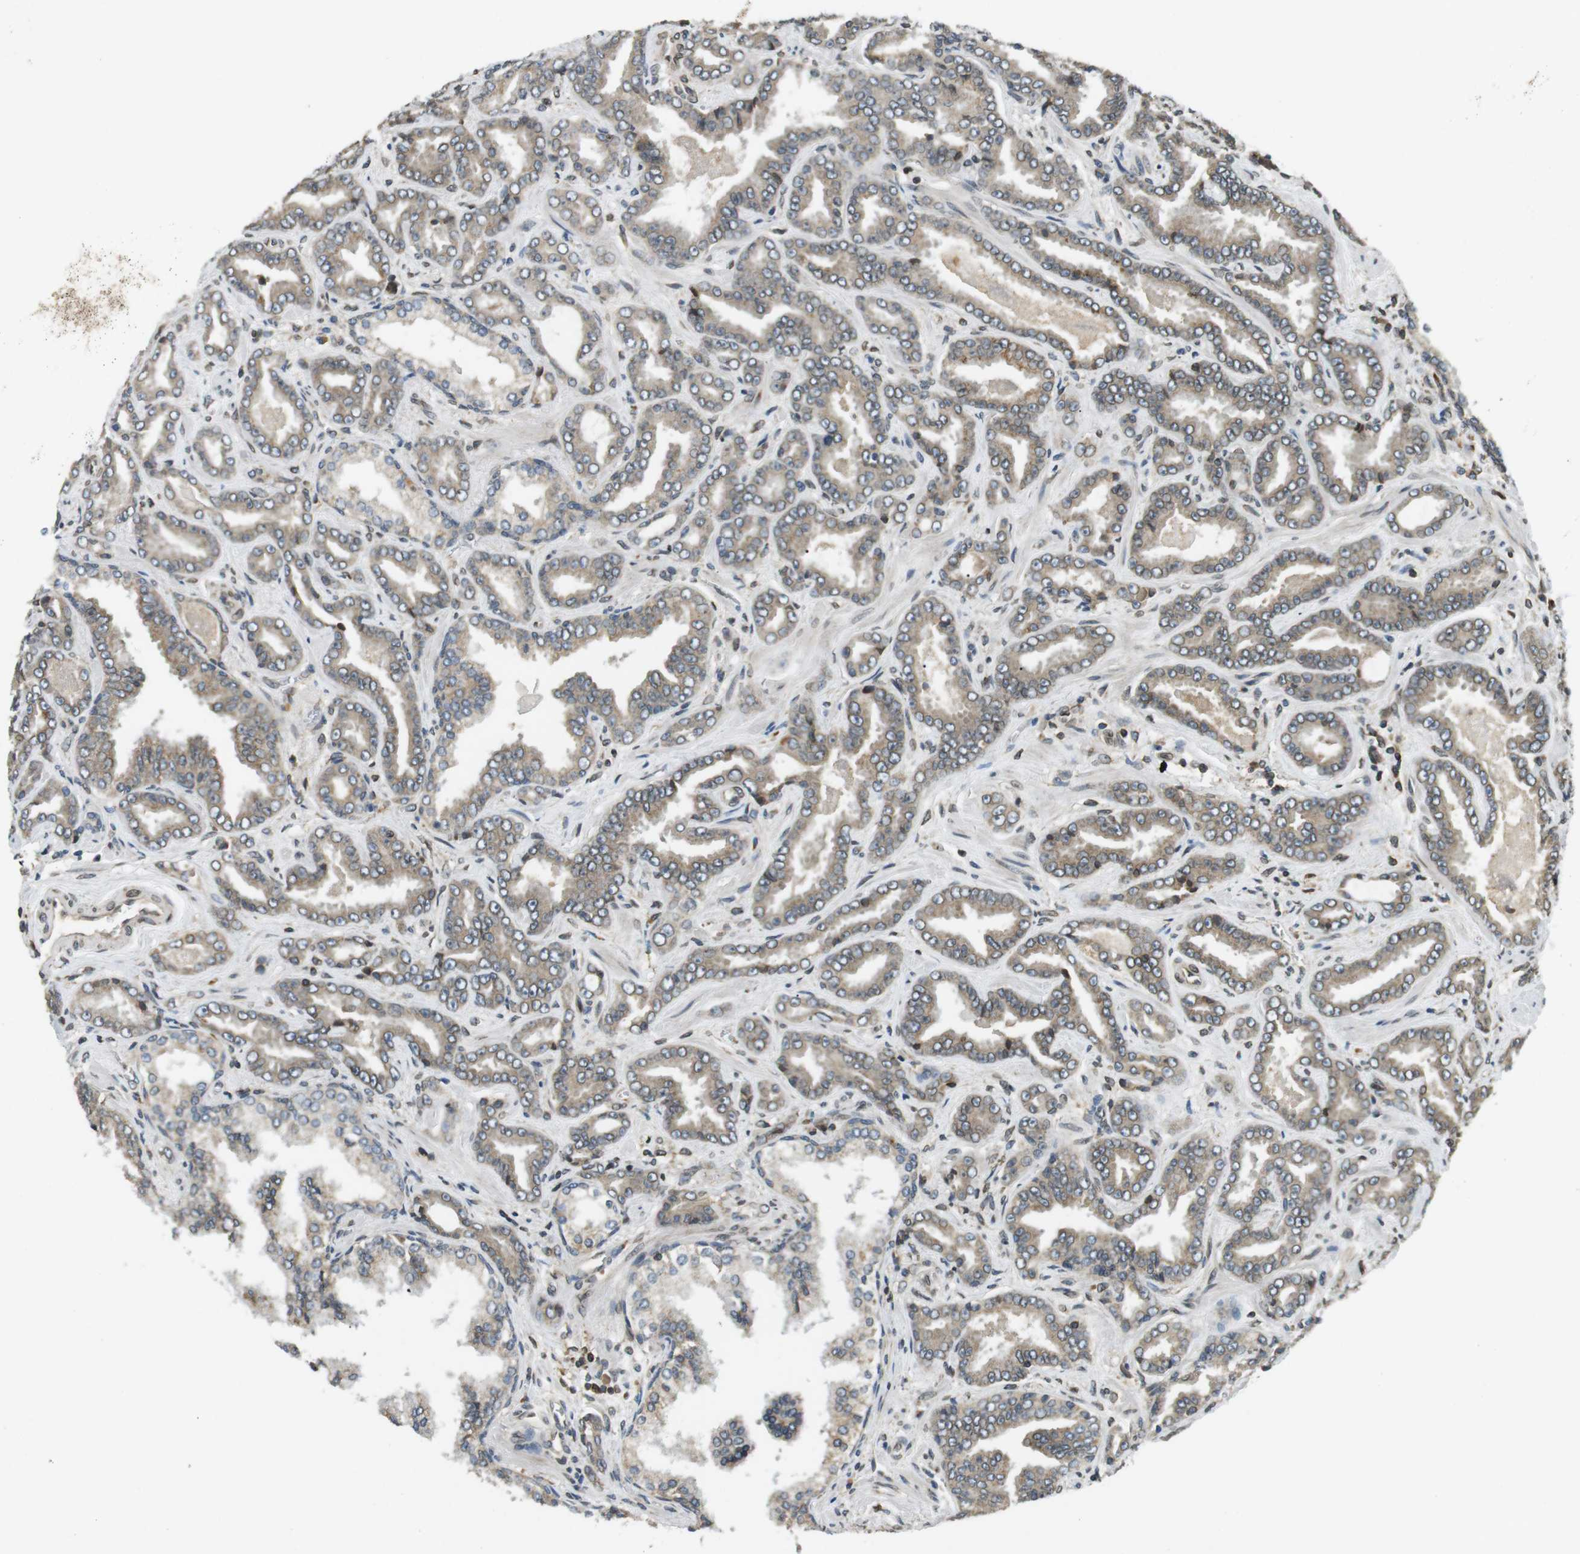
{"staining": {"intensity": "negative", "quantity": "none", "location": "none"}, "tissue": "prostate cancer", "cell_type": "Tumor cells", "image_type": "cancer", "snomed": [{"axis": "morphology", "description": "Adenocarcinoma, Low grade"}, {"axis": "topography", "description": "Prostate"}], "caption": "High power microscopy histopathology image of an IHC photomicrograph of prostate cancer, revealing no significant staining in tumor cells.", "gene": "TMX4", "patient": {"sex": "male", "age": 60}}